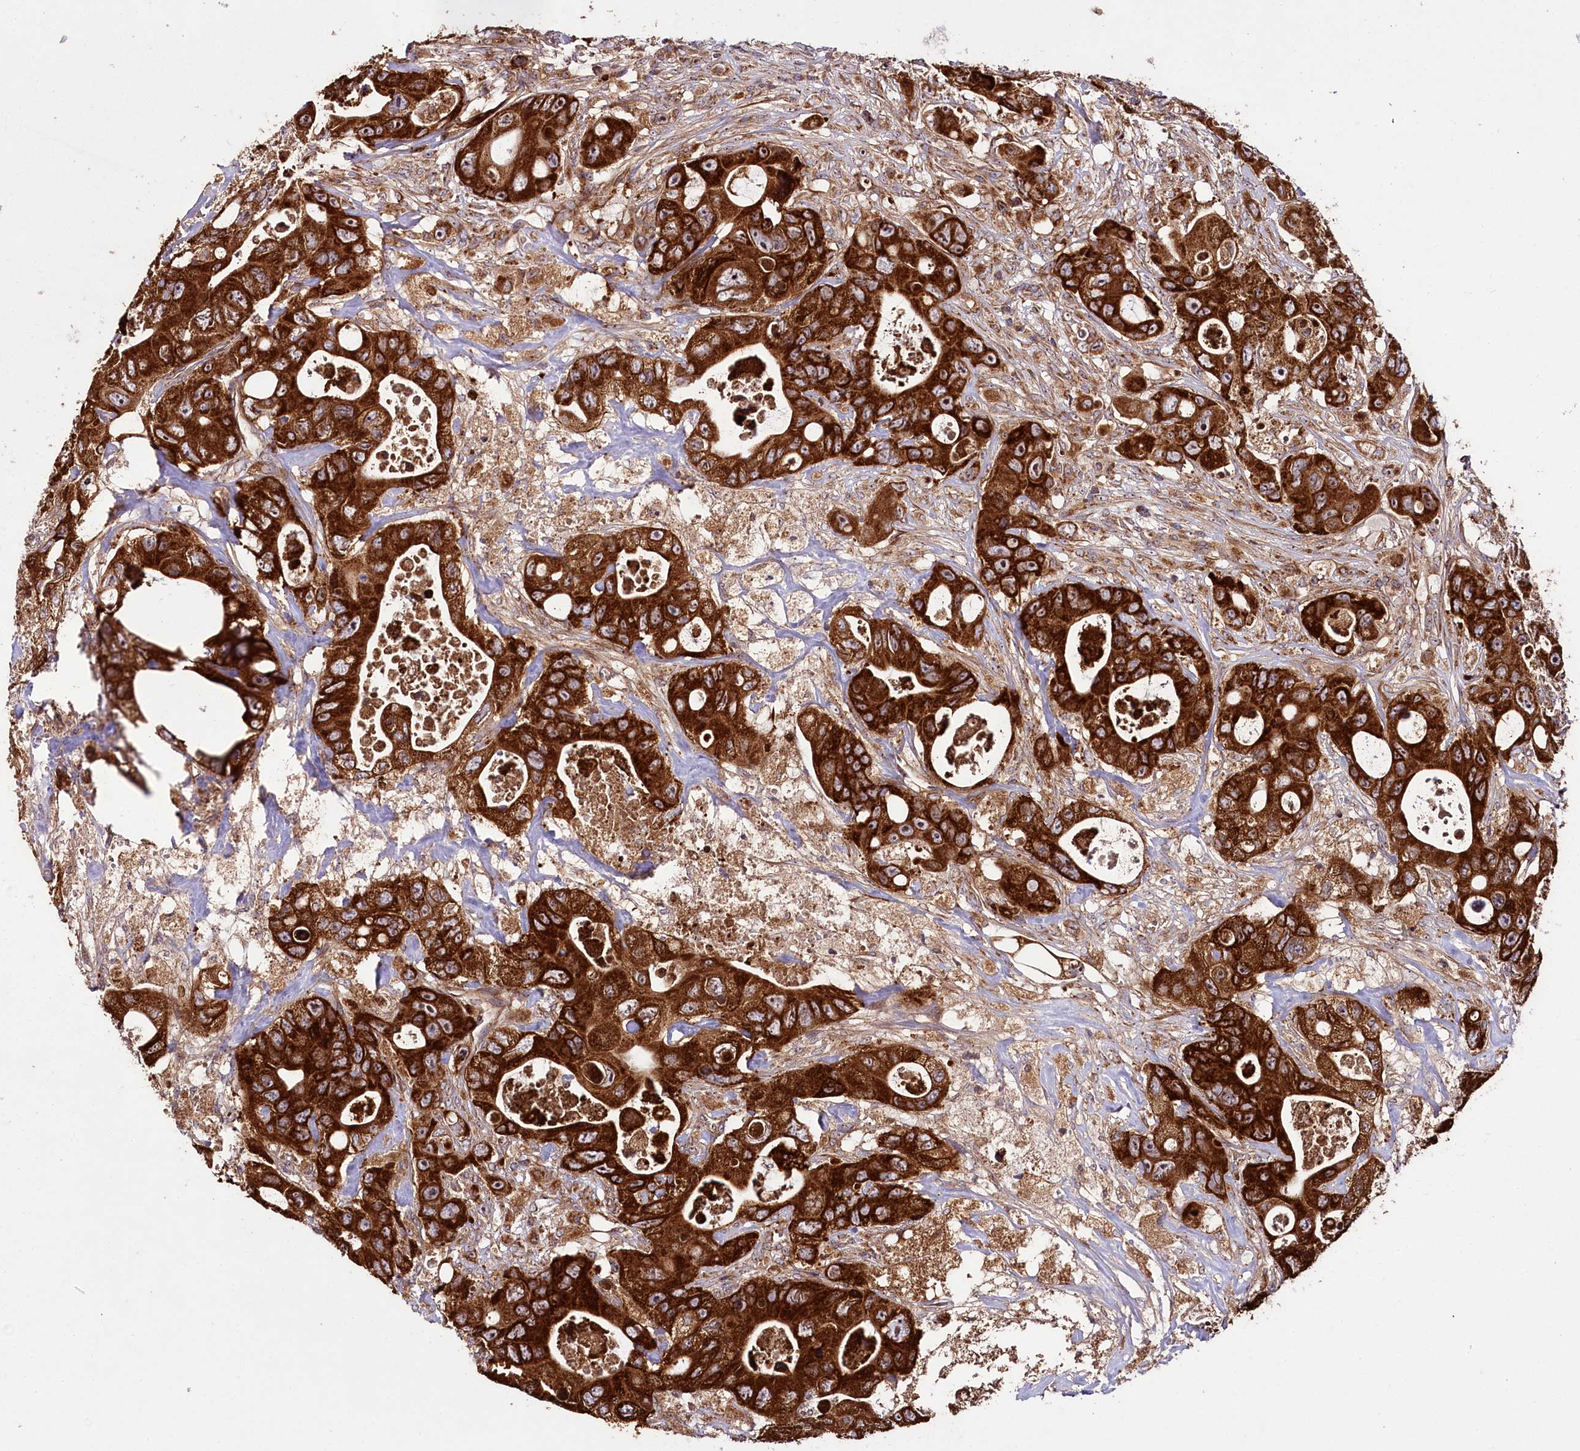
{"staining": {"intensity": "strong", "quantity": ">75%", "location": "cytoplasmic/membranous,nuclear"}, "tissue": "colorectal cancer", "cell_type": "Tumor cells", "image_type": "cancer", "snomed": [{"axis": "morphology", "description": "Adenocarcinoma, NOS"}, {"axis": "topography", "description": "Colon"}], "caption": "Immunohistochemical staining of human adenocarcinoma (colorectal) demonstrates high levels of strong cytoplasmic/membranous and nuclear protein expression in approximately >75% of tumor cells.", "gene": "RAB7A", "patient": {"sex": "female", "age": 46}}